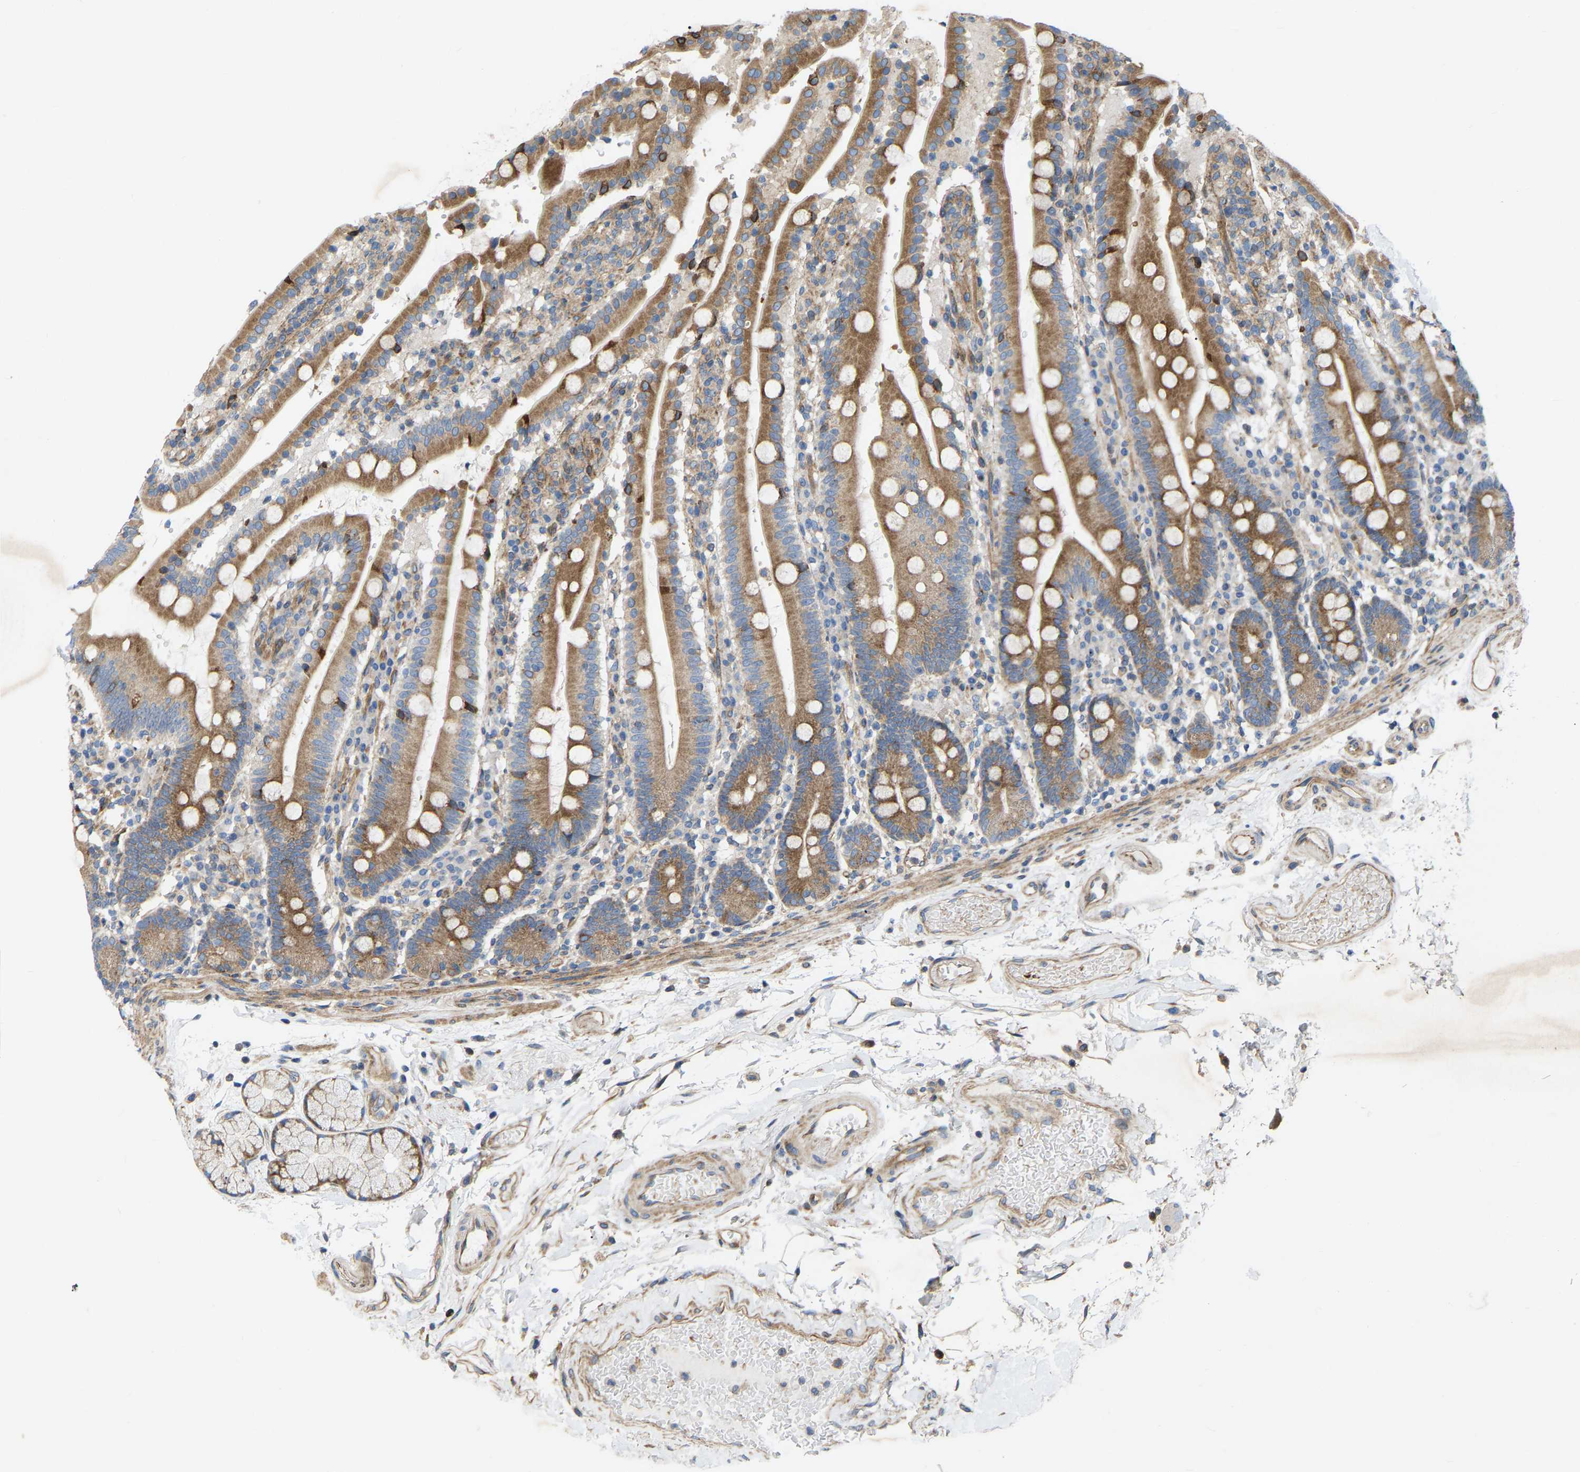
{"staining": {"intensity": "moderate", "quantity": ">75%", "location": "cytoplasmic/membranous"}, "tissue": "duodenum", "cell_type": "Glandular cells", "image_type": "normal", "snomed": [{"axis": "morphology", "description": "Normal tissue, NOS"}, {"axis": "topography", "description": "Small intestine, NOS"}], "caption": "Moderate cytoplasmic/membranous expression for a protein is identified in approximately >75% of glandular cells of benign duodenum using immunohistochemistry (IHC).", "gene": "TOR1B", "patient": {"sex": "female", "age": 71}}